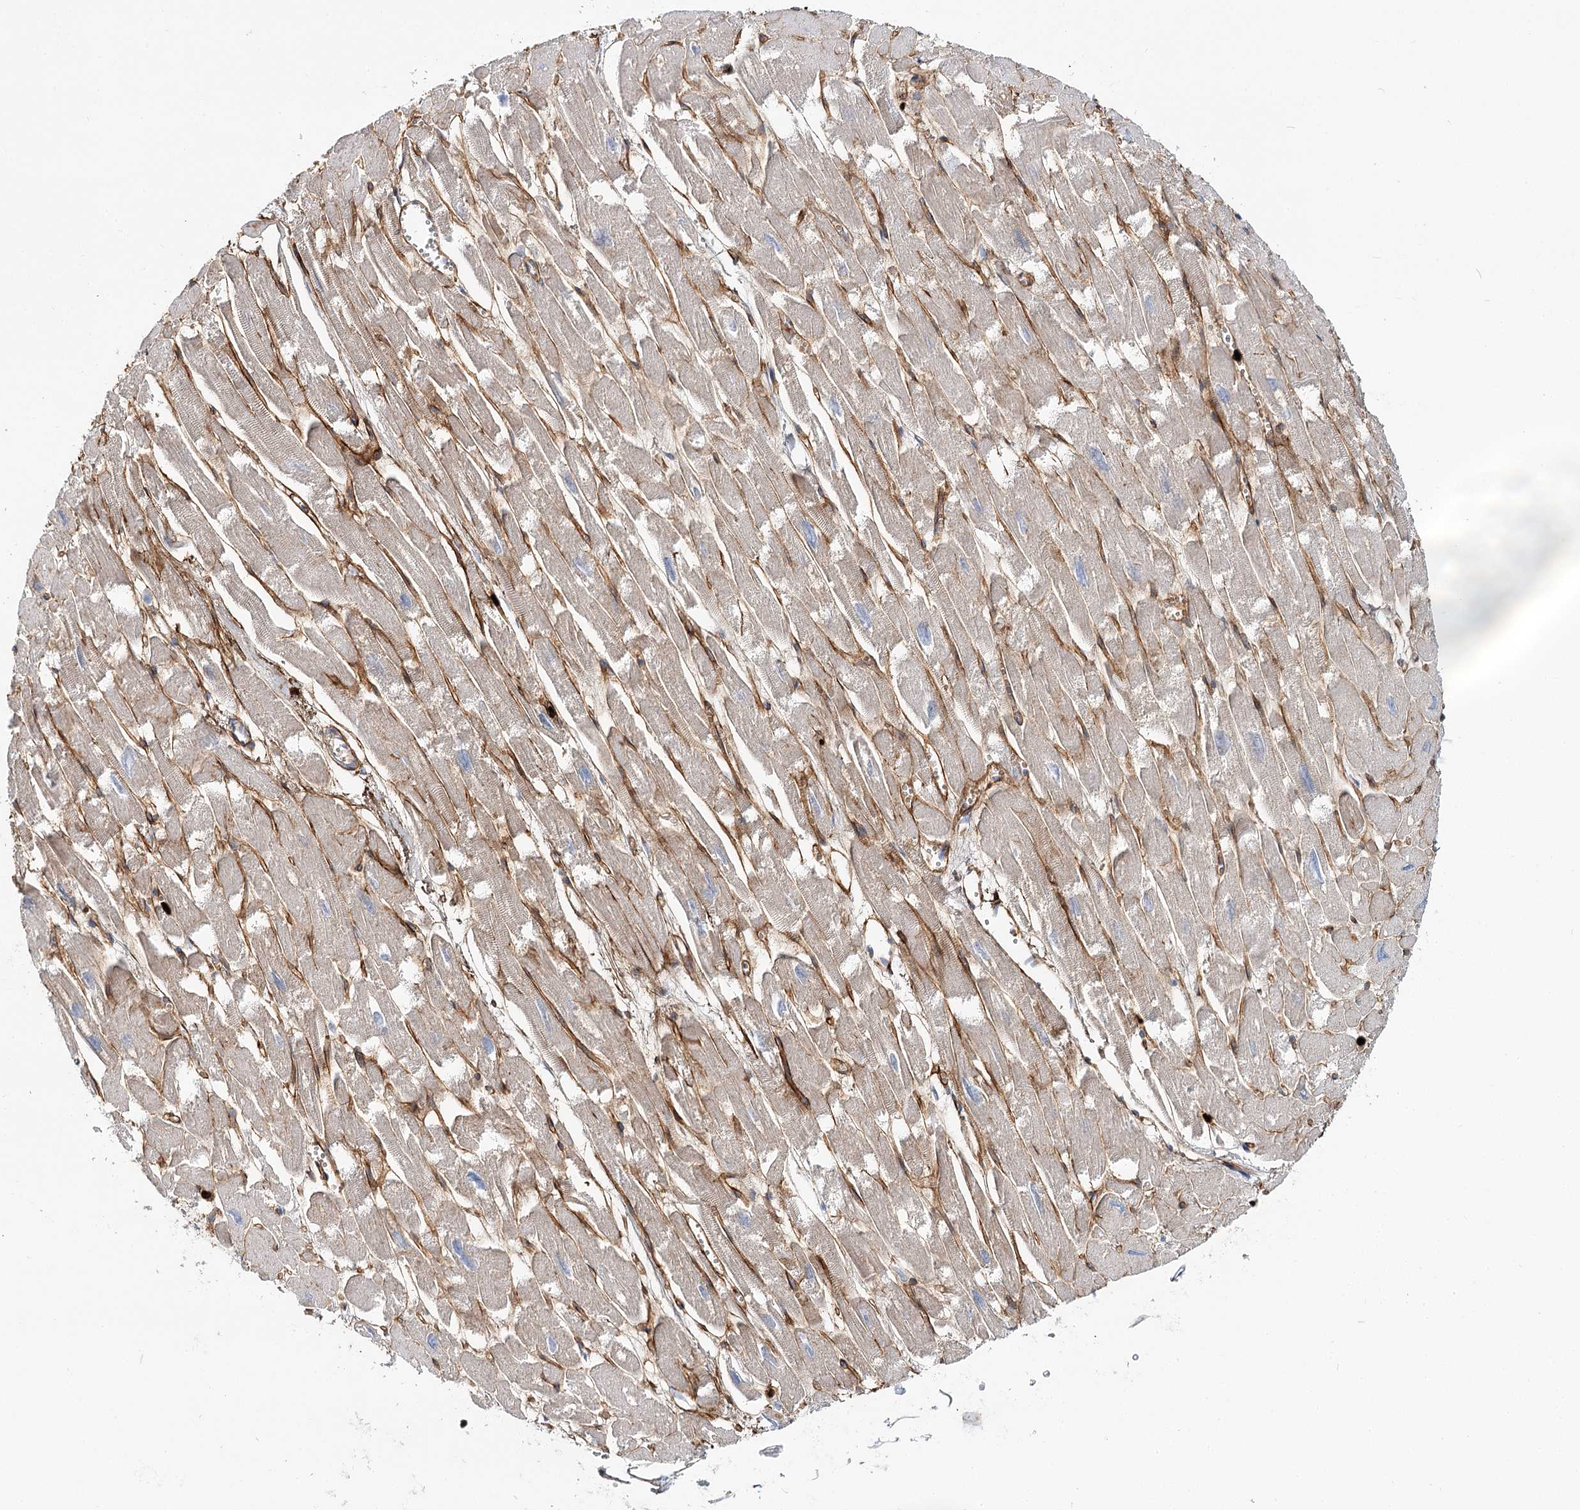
{"staining": {"intensity": "moderate", "quantity": "25%-75%", "location": "cytoplasmic/membranous"}, "tissue": "heart muscle", "cell_type": "Cardiomyocytes", "image_type": "normal", "snomed": [{"axis": "morphology", "description": "Normal tissue, NOS"}, {"axis": "topography", "description": "Heart"}], "caption": "Immunohistochemical staining of normal heart muscle shows medium levels of moderate cytoplasmic/membranous staining in approximately 25%-75% of cardiomyocytes.", "gene": "C11orf52", "patient": {"sex": "male", "age": 54}}